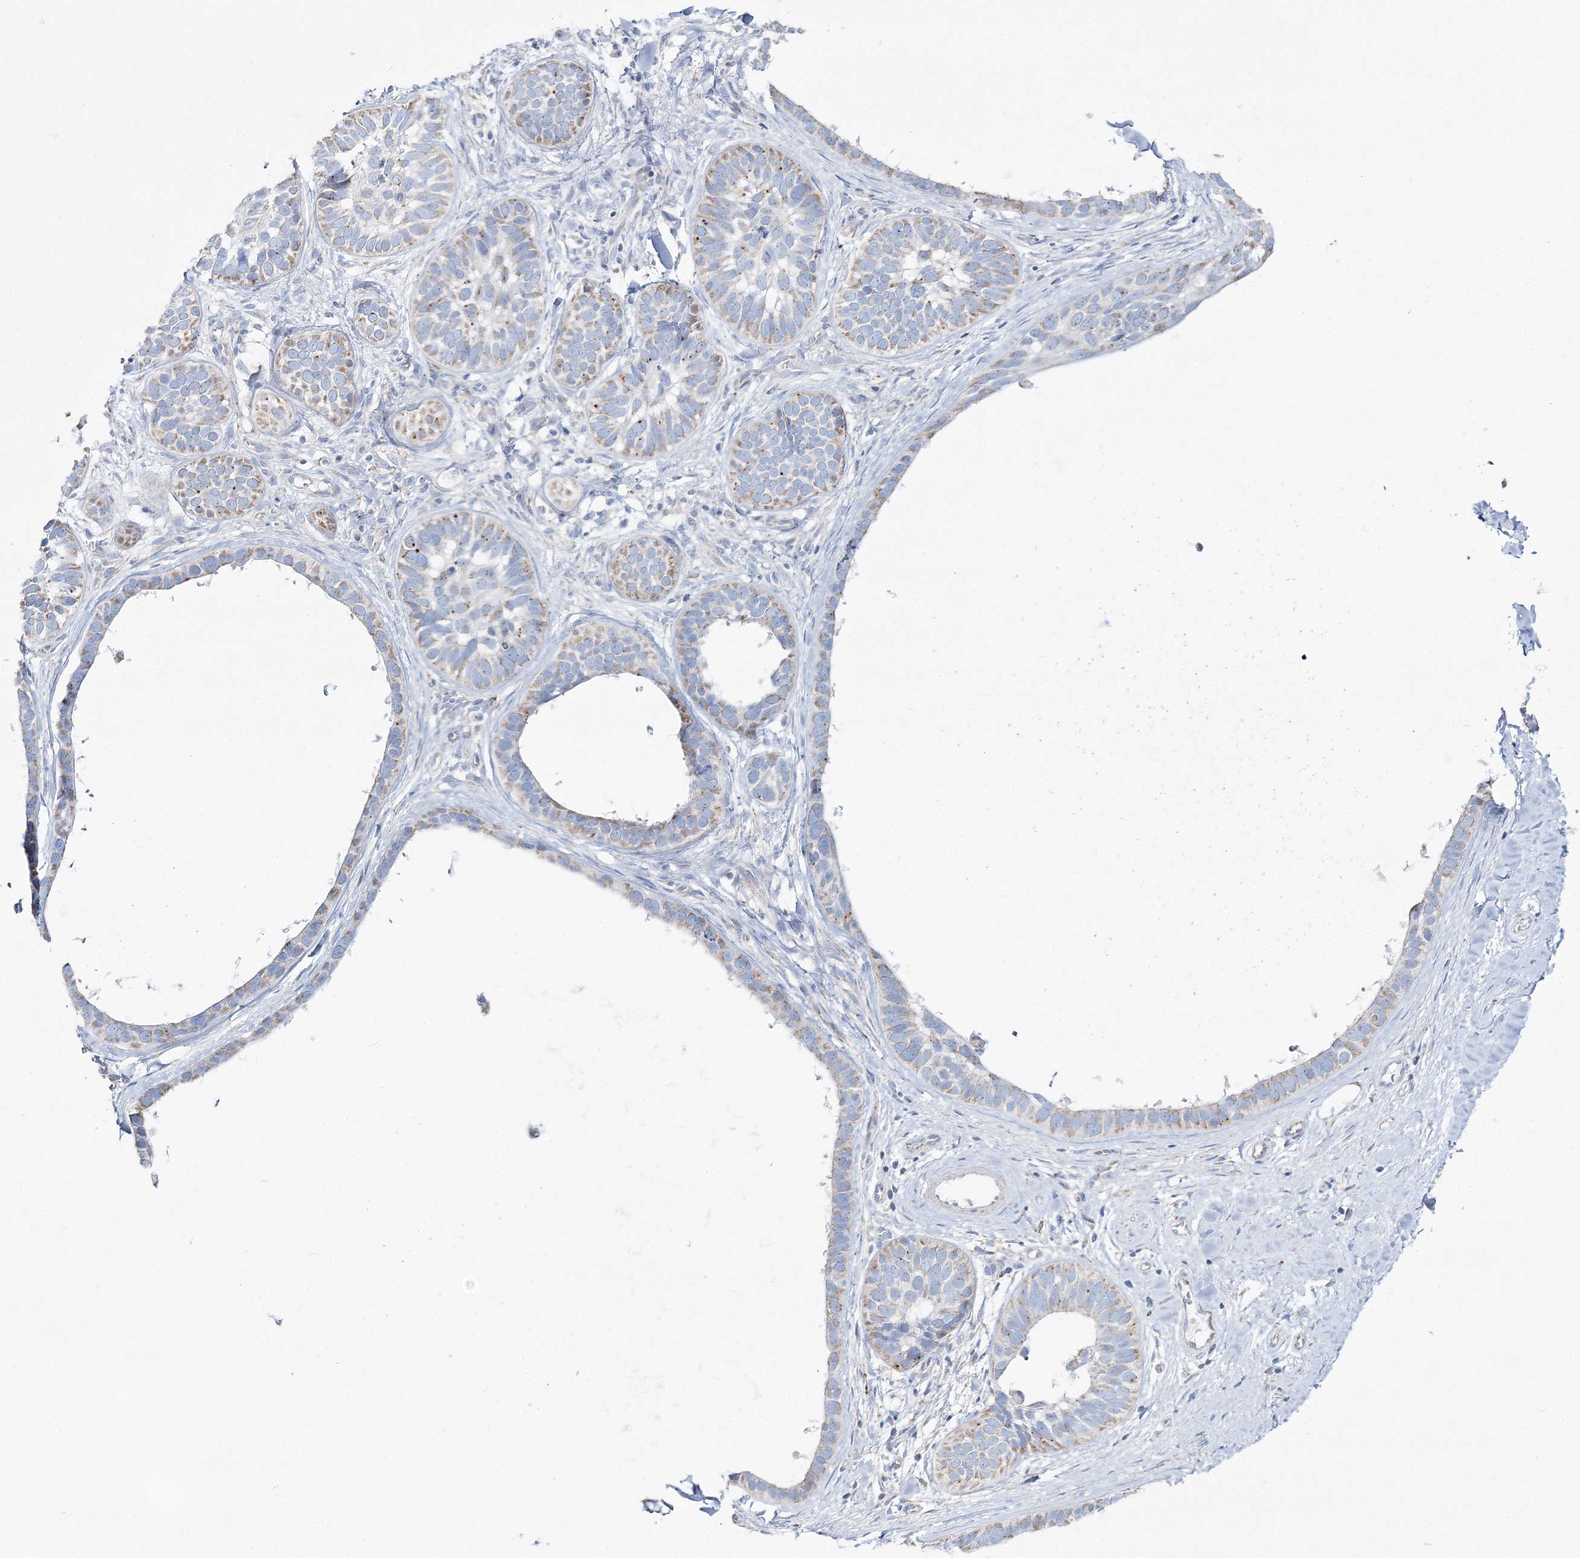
{"staining": {"intensity": "weak", "quantity": "<25%", "location": "cytoplasmic/membranous"}, "tissue": "skin cancer", "cell_type": "Tumor cells", "image_type": "cancer", "snomed": [{"axis": "morphology", "description": "Basal cell carcinoma"}, {"axis": "topography", "description": "Skin"}], "caption": "Histopathology image shows no significant protein expression in tumor cells of skin basal cell carcinoma. Nuclei are stained in blue.", "gene": "HIBCH", "patient": {"sex": "male", "age": 62}}